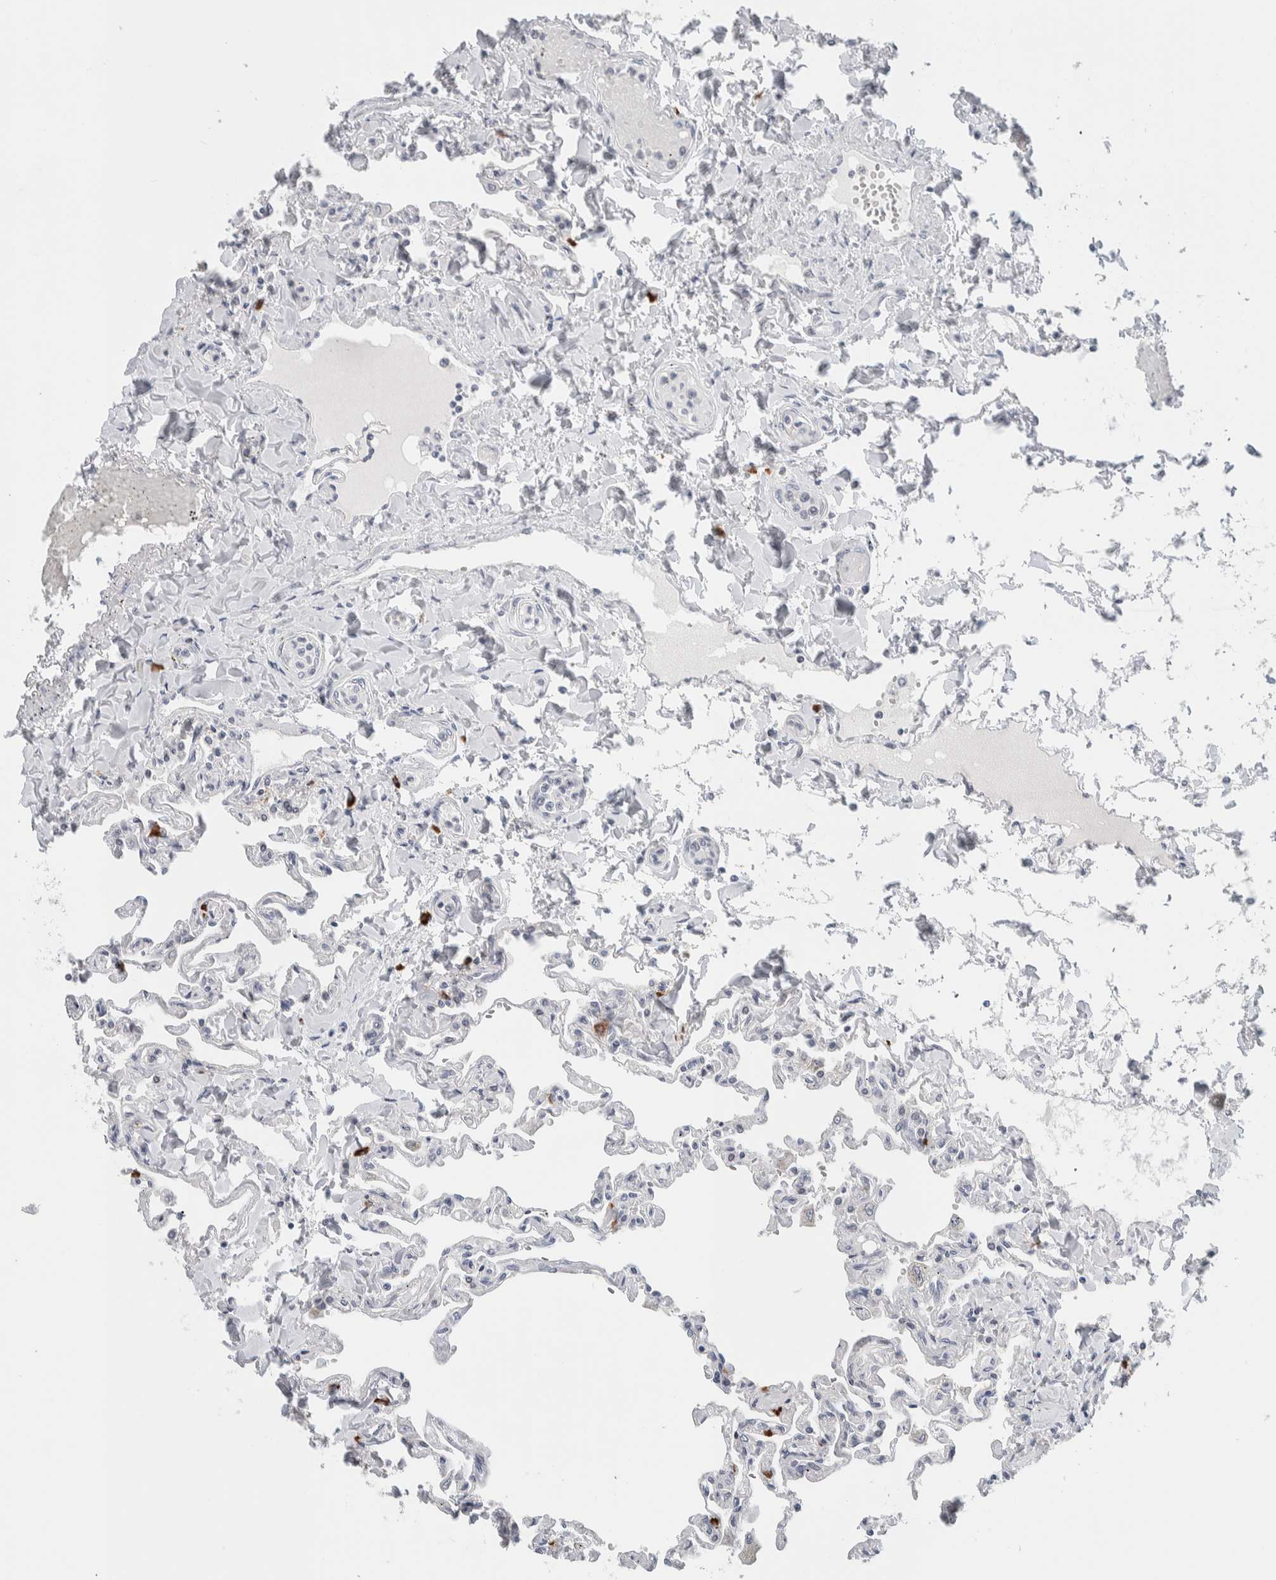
{"staining": {"intensity": "negative", "quantity": "none", "location": "none"}, "tissue": "lung", "cell_type": "Alveolar cells", "image_type": "normal", "snomed": [{"axis": "morphology", "description": "Normal tissue, NOS"}, {"axis": "topography", "description": "Lung"}], "caption": "This is an immunohistochemistry photomicrograph of normal human lung. There is no staining in alveolar cells.", "gene": "SCN2A", "patient": {"sex": "male", "age": 21}}